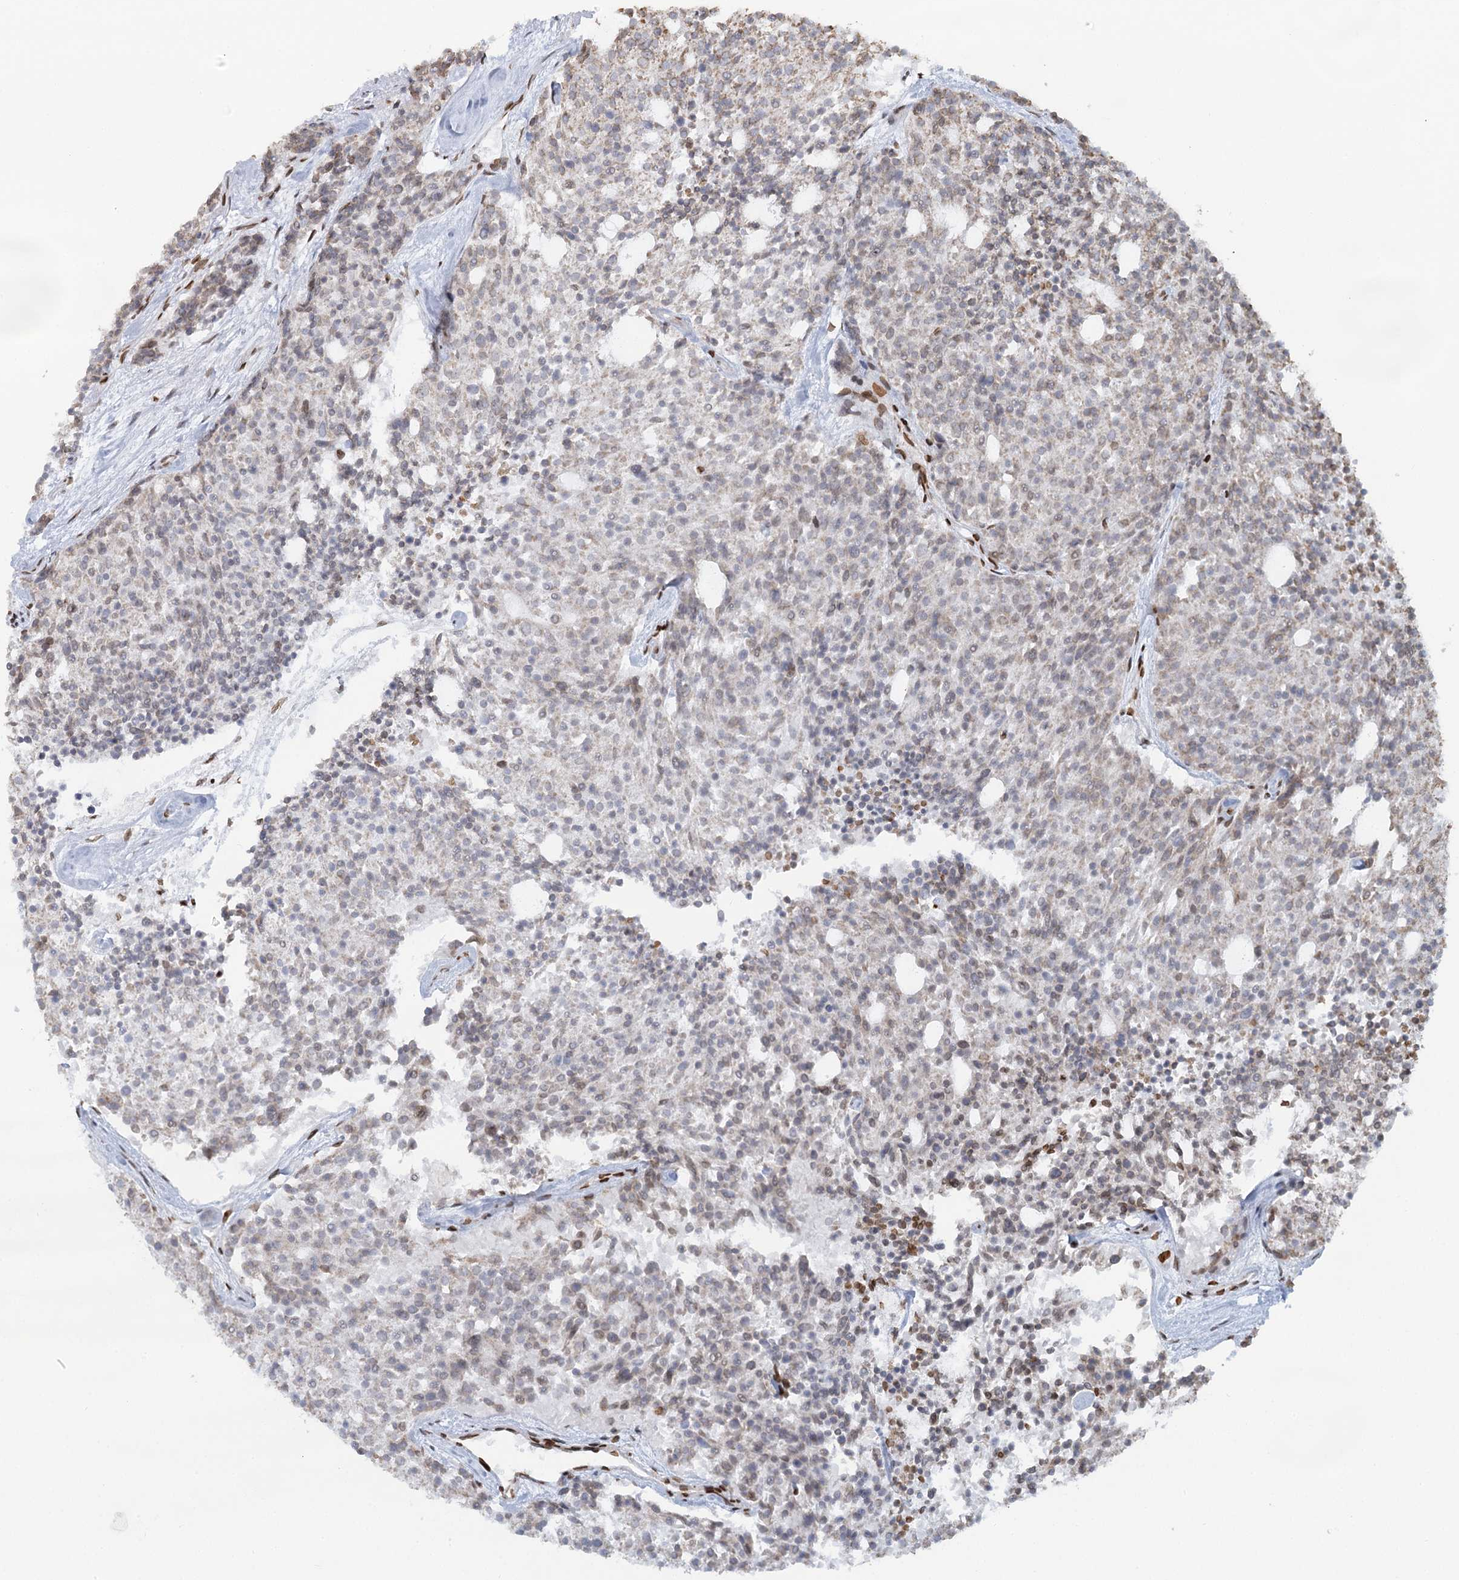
{"staining": {"intensity": "negative", "quantity": "none", "location": "none"}, "tissue": "carcinoid", "cell_type": "Tumor cells", "image_type": "cancer", "snomed": [{"axis": "morphology", "description": "Carcinoid, malignant, NOS"}, {"axis": "topography", "description": "Pancreas"}], "caption": "This is an immunohistochemistry image of human malignant carcinoid. There is no expression in tumor cells.", "gene": "VWA5A", "patient": {"sex": "female", "age": 54}}